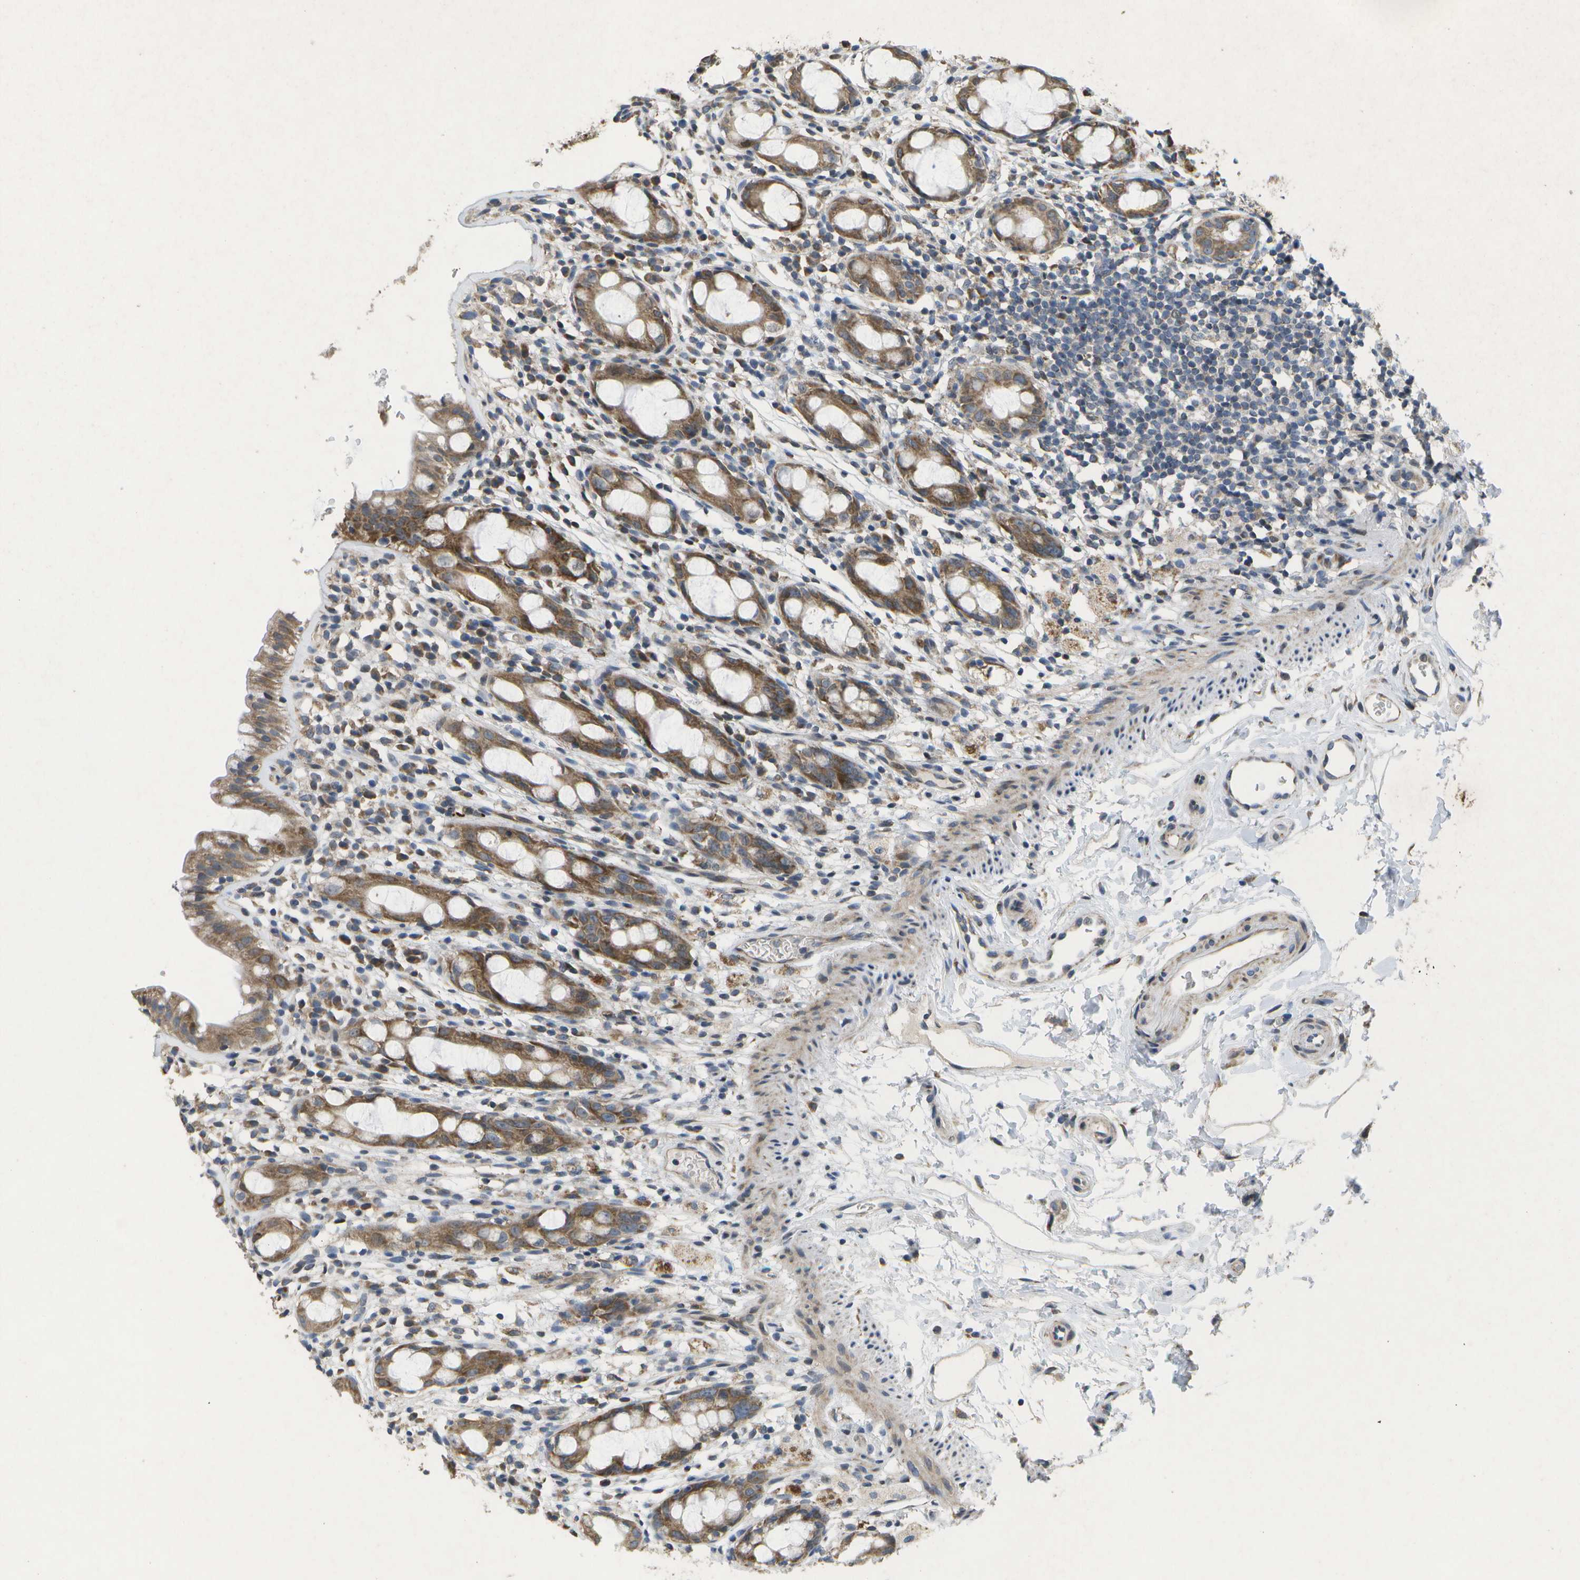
{"staining": {"intensity": "moderate", "quantity": ">75%", "location": "cytoplasmic/membranous"}, "tissue": "rectum", "cell_type": "Glandular cells", "image_type": "normal", "snomed": [{"axis": "morphology", "description": "Normal tissue, NOS"}, {"axis": "topography", "description": "Rectum"}], "caption": "Protein expression analysis of normal human rectum reveals moderate cytoplasmic/membranous staining in approximately >75% of glandular cells. Nuclei are stained in blue.", "gene": "HADHA", "patient": {"sex": "male", "age": 44}}